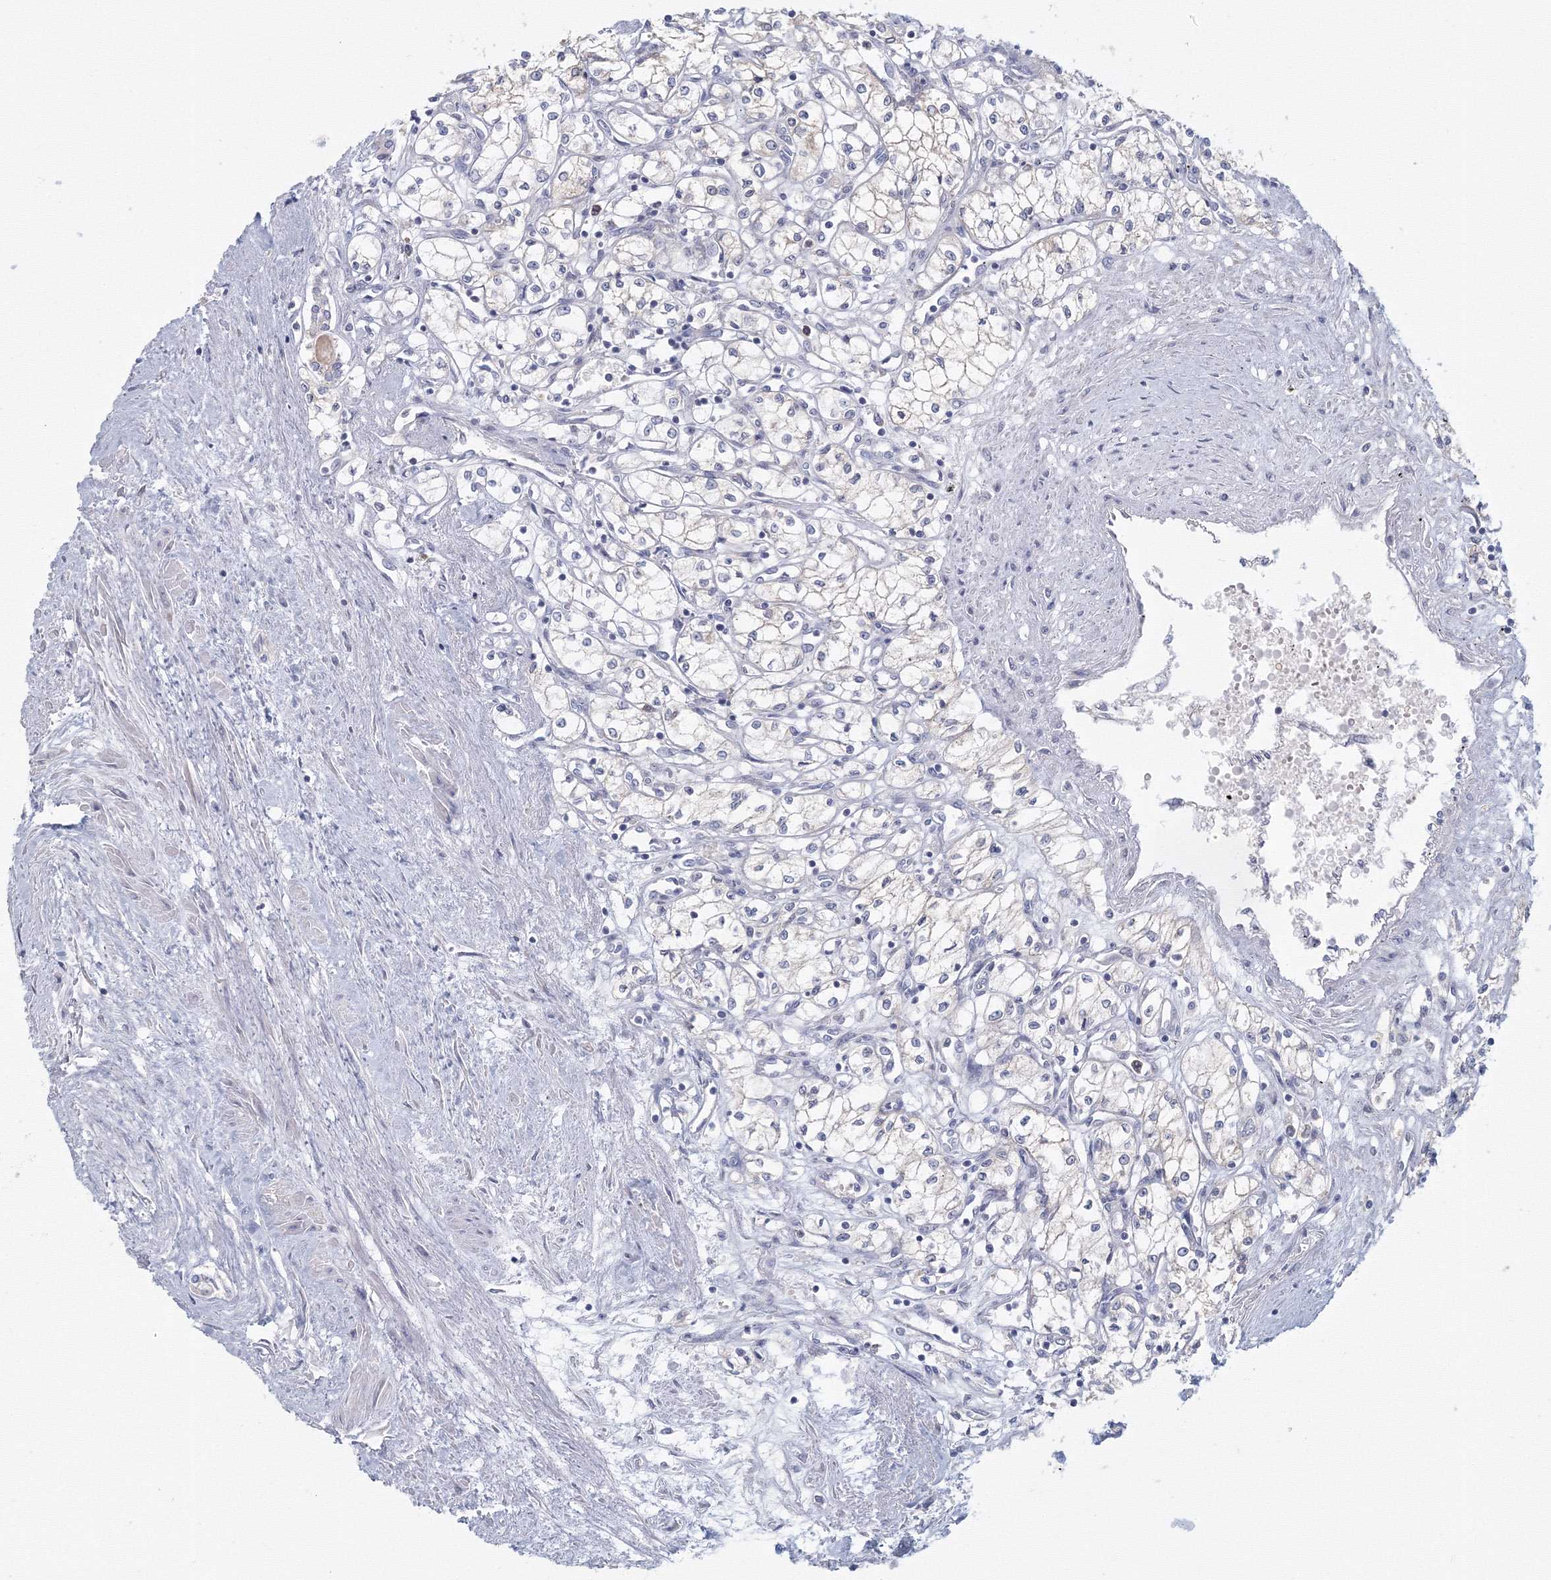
{"staining": {"intensity": "negative", "quantity": "none", "location": "none"}, "tissue": "renal cancer", "cell_type": "Tumor cells", "image_type": "cancer", "snomed": [{"axis": "morphology", "description": "Adenocarcinoma, NOS"}, {"axis": "topography", "description": "Kidney"}], "caption": "Adenocarcinoma (renal) stained for a protein using immunohistochemistry exhibits no staining tumor cells.", "gene": "TACC2", "patient": {"sex": "male", "age": 59}}